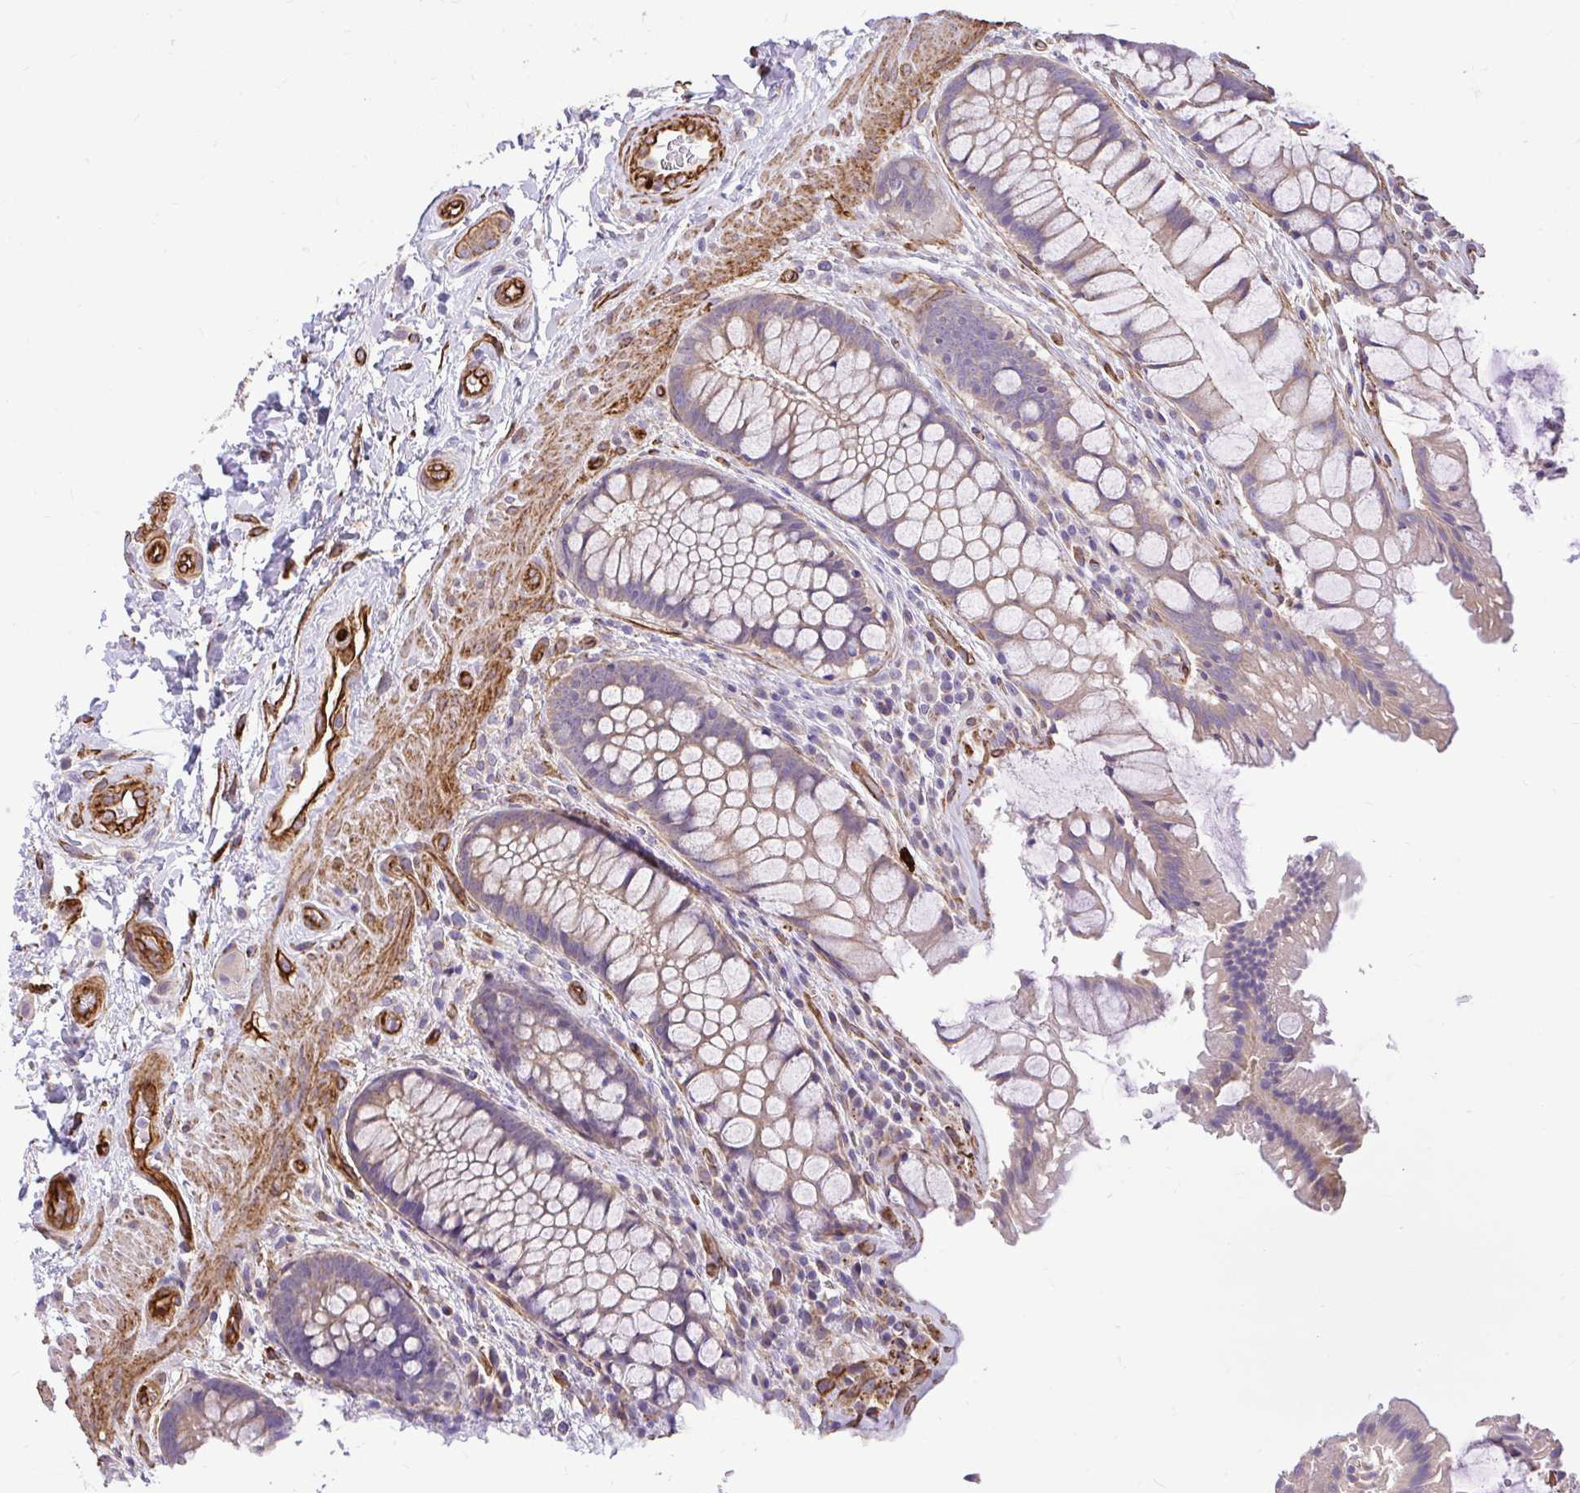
{"staining": {"intensity": "moderate", "quantity": "25%-75%", "location": "cytoplasmic/membranous"}, "tissue": "rectum", "cell_type": "Glandular cells", "image_type": "normal", "snomed": [{"axis": "morphology", "description": "Normal tissue, NOS"}, {"axis": "topography", "description": "Rectum"}], "caption": "IHC histopathology image of unremarkable rectum: human rectum stained using immunohistochemistry (IHC) shows medium levels of moderate protein expression localized specifically in the cytoplasmic/membranous of glandular cells, appearing as a cytoplasmic/membranous brown color.", "gene": "PTPRK", "patient": {"sex": "female", "age": 58}}